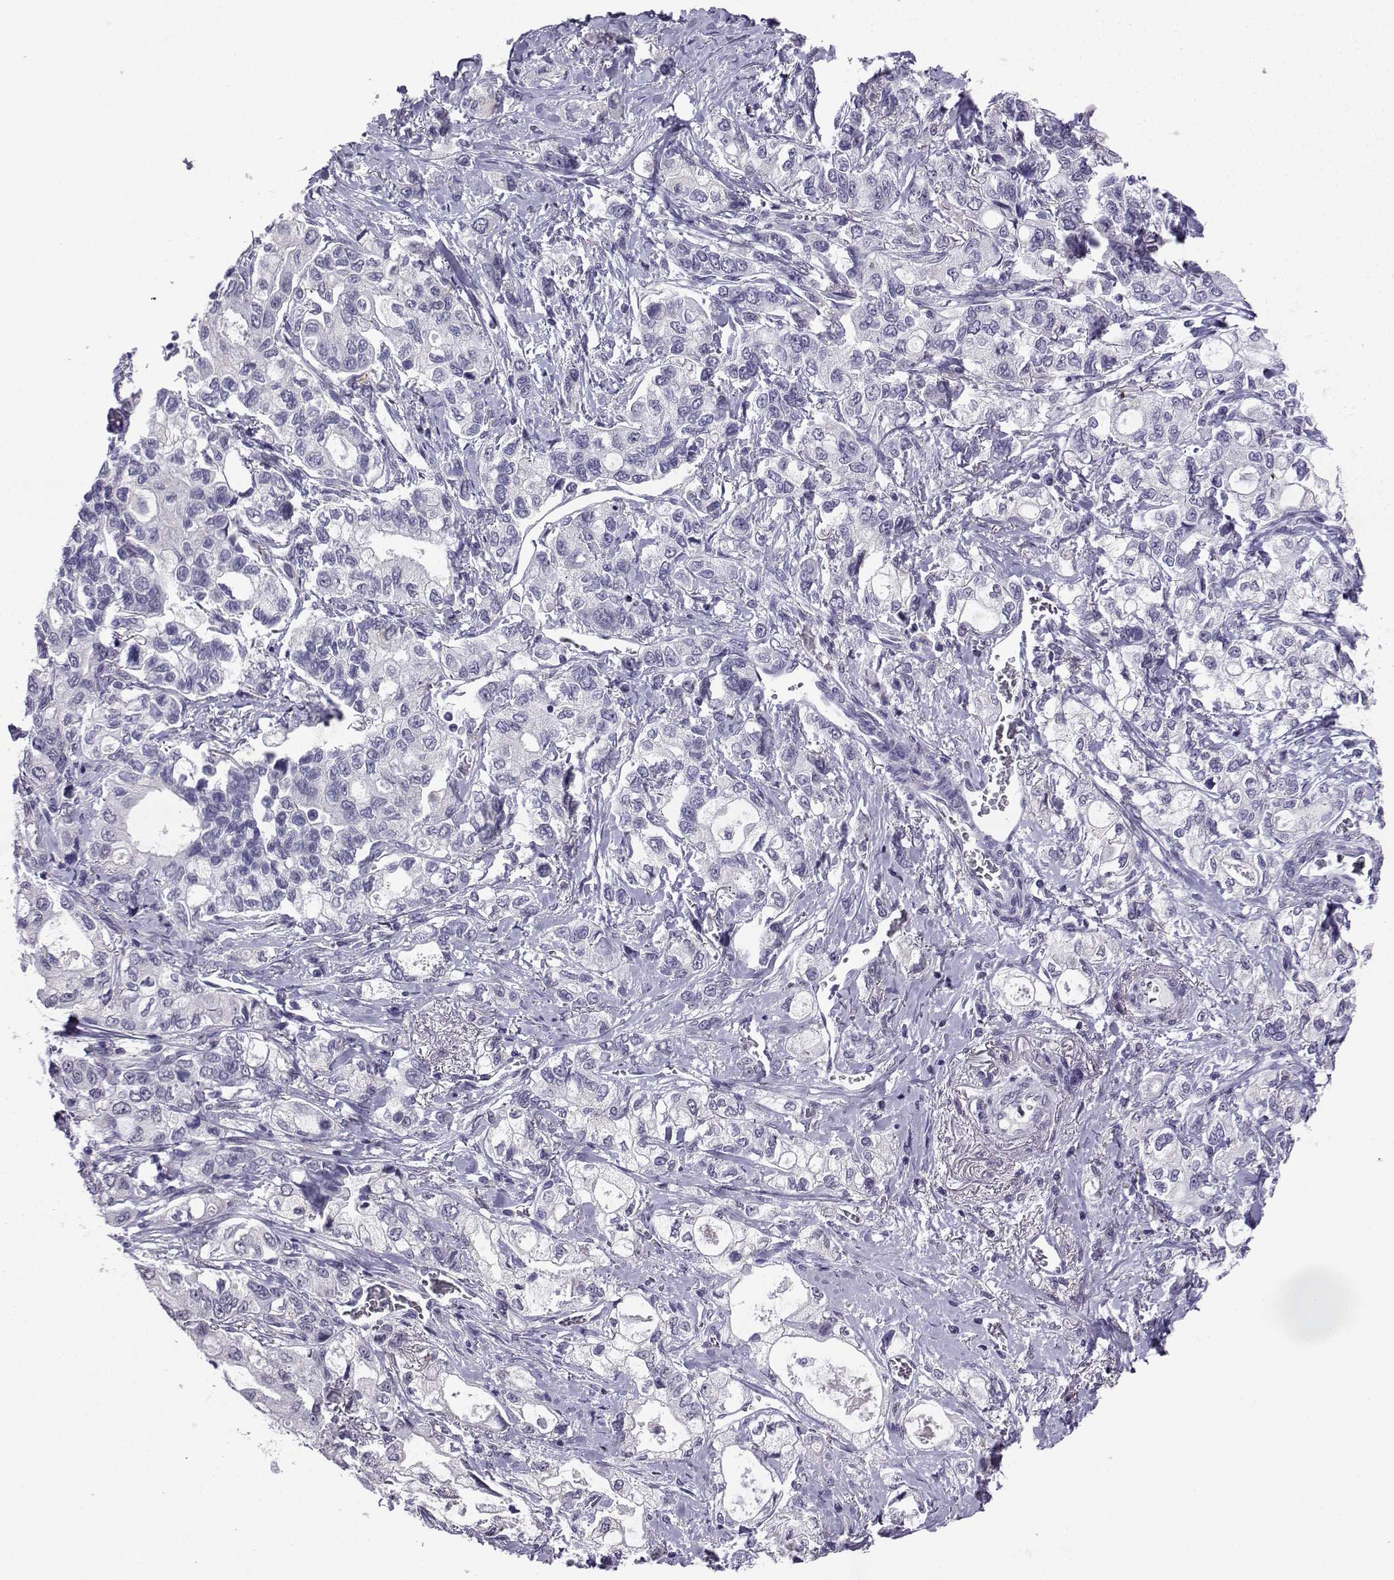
{"staining": {"intensity": "negative", "quantity": "none", "location": "none"}, "tissue": "stomach cancer", "cell_type": "Tumor cells", "image_type": "cancer", "snomed": [{"axis": "morphology", "description": "Adenocarcinoma, NOS"}, {"axis": "topography", "description": "Stomach"}], "caption": "This is a image of immunohistochemistry staining of stomach adenocarcinoma, which shows no expression in tumor cells.", "gene": "TBR1", "patient": {"sex": "male", "age": 63}}